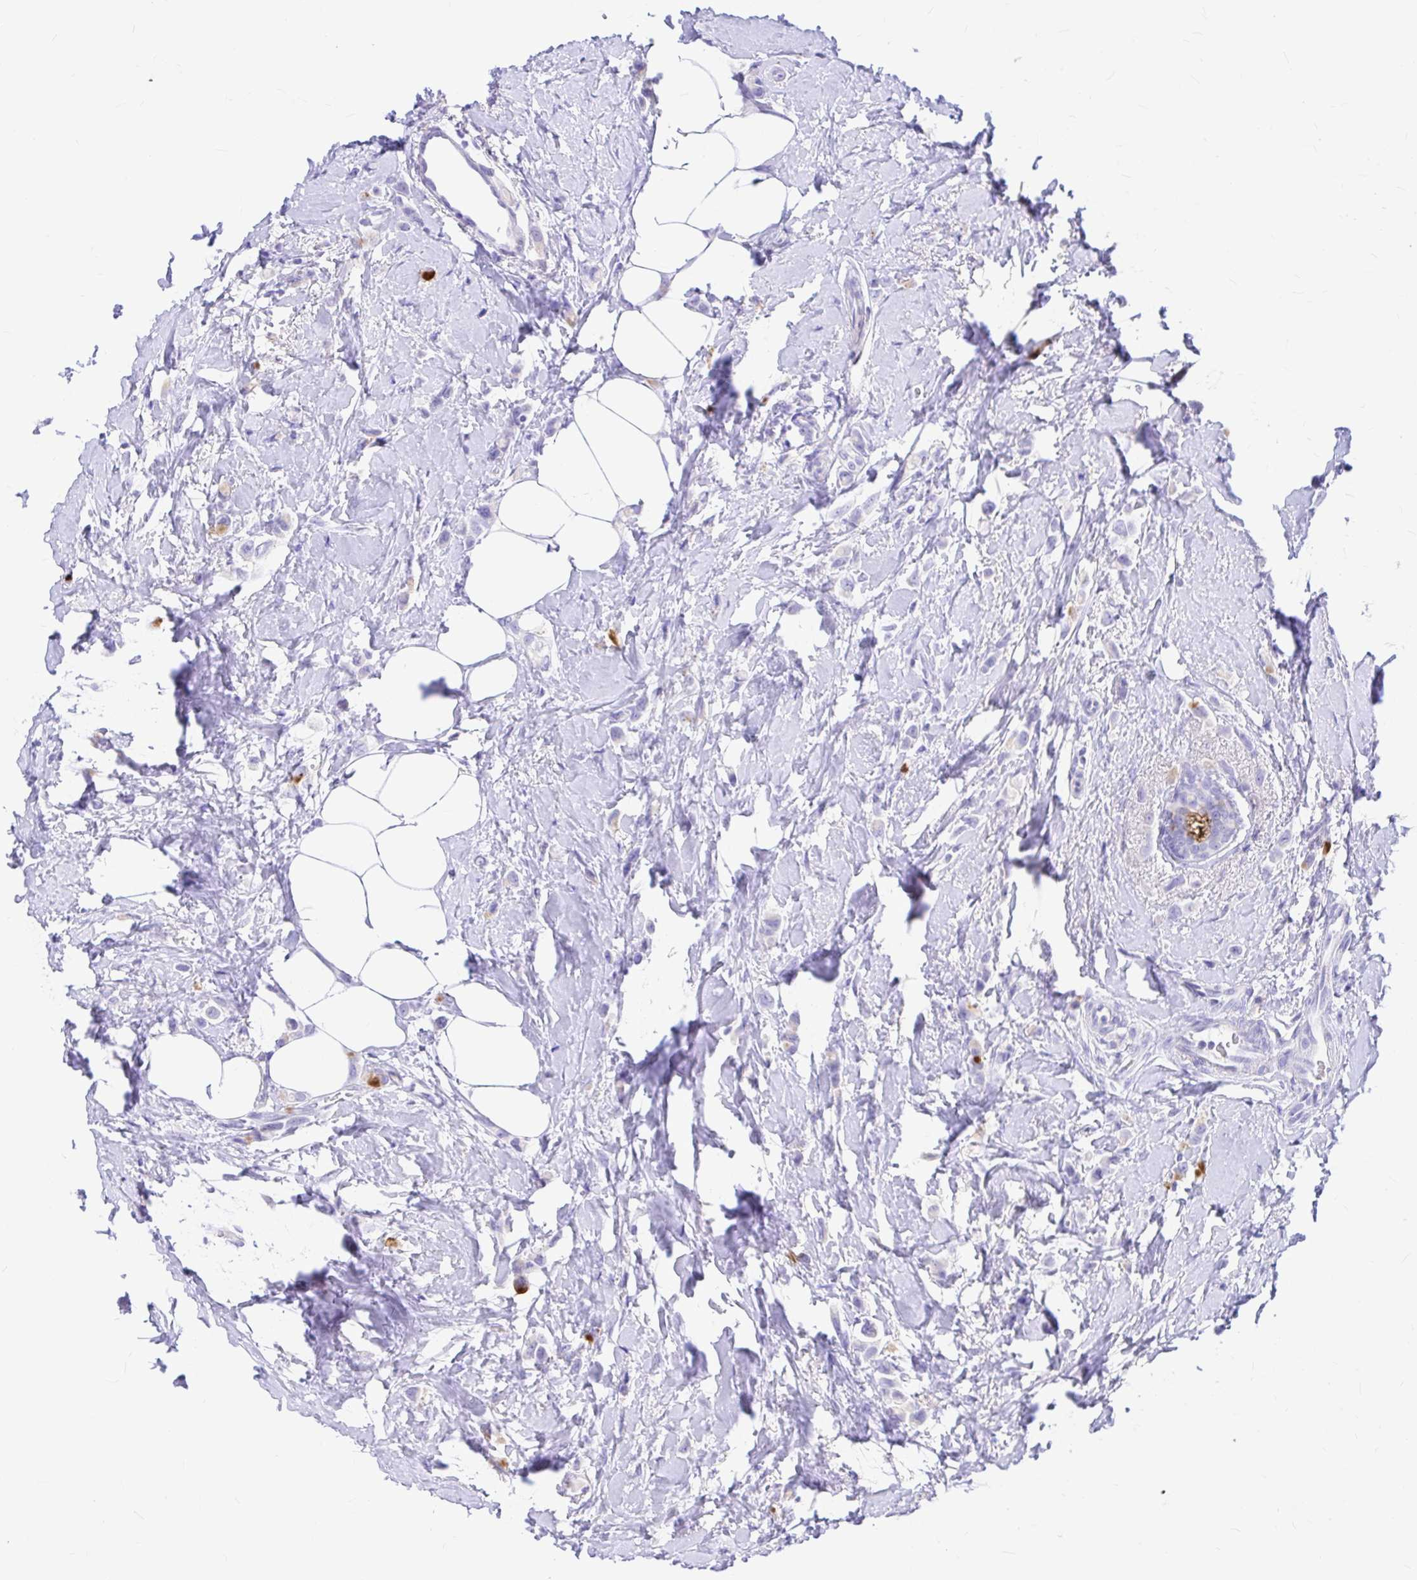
{"staining": {"intensity": "negative", "quantity": "none", "location": "none"}, "tissue": "breast cancer", "cell_type": "Tumor cells", "image_type": "cancer", "snomed": [{"axis": "morphology", "description": "Lobular carcinoma"}, {"axis": "topography", "description": "Breast"}], "caption": "An image of human breast lobular carcinoma is negative for staining in tumor cells.", "gene": "CLEC1B", "patient": {"sex": "female", "age": 66}}